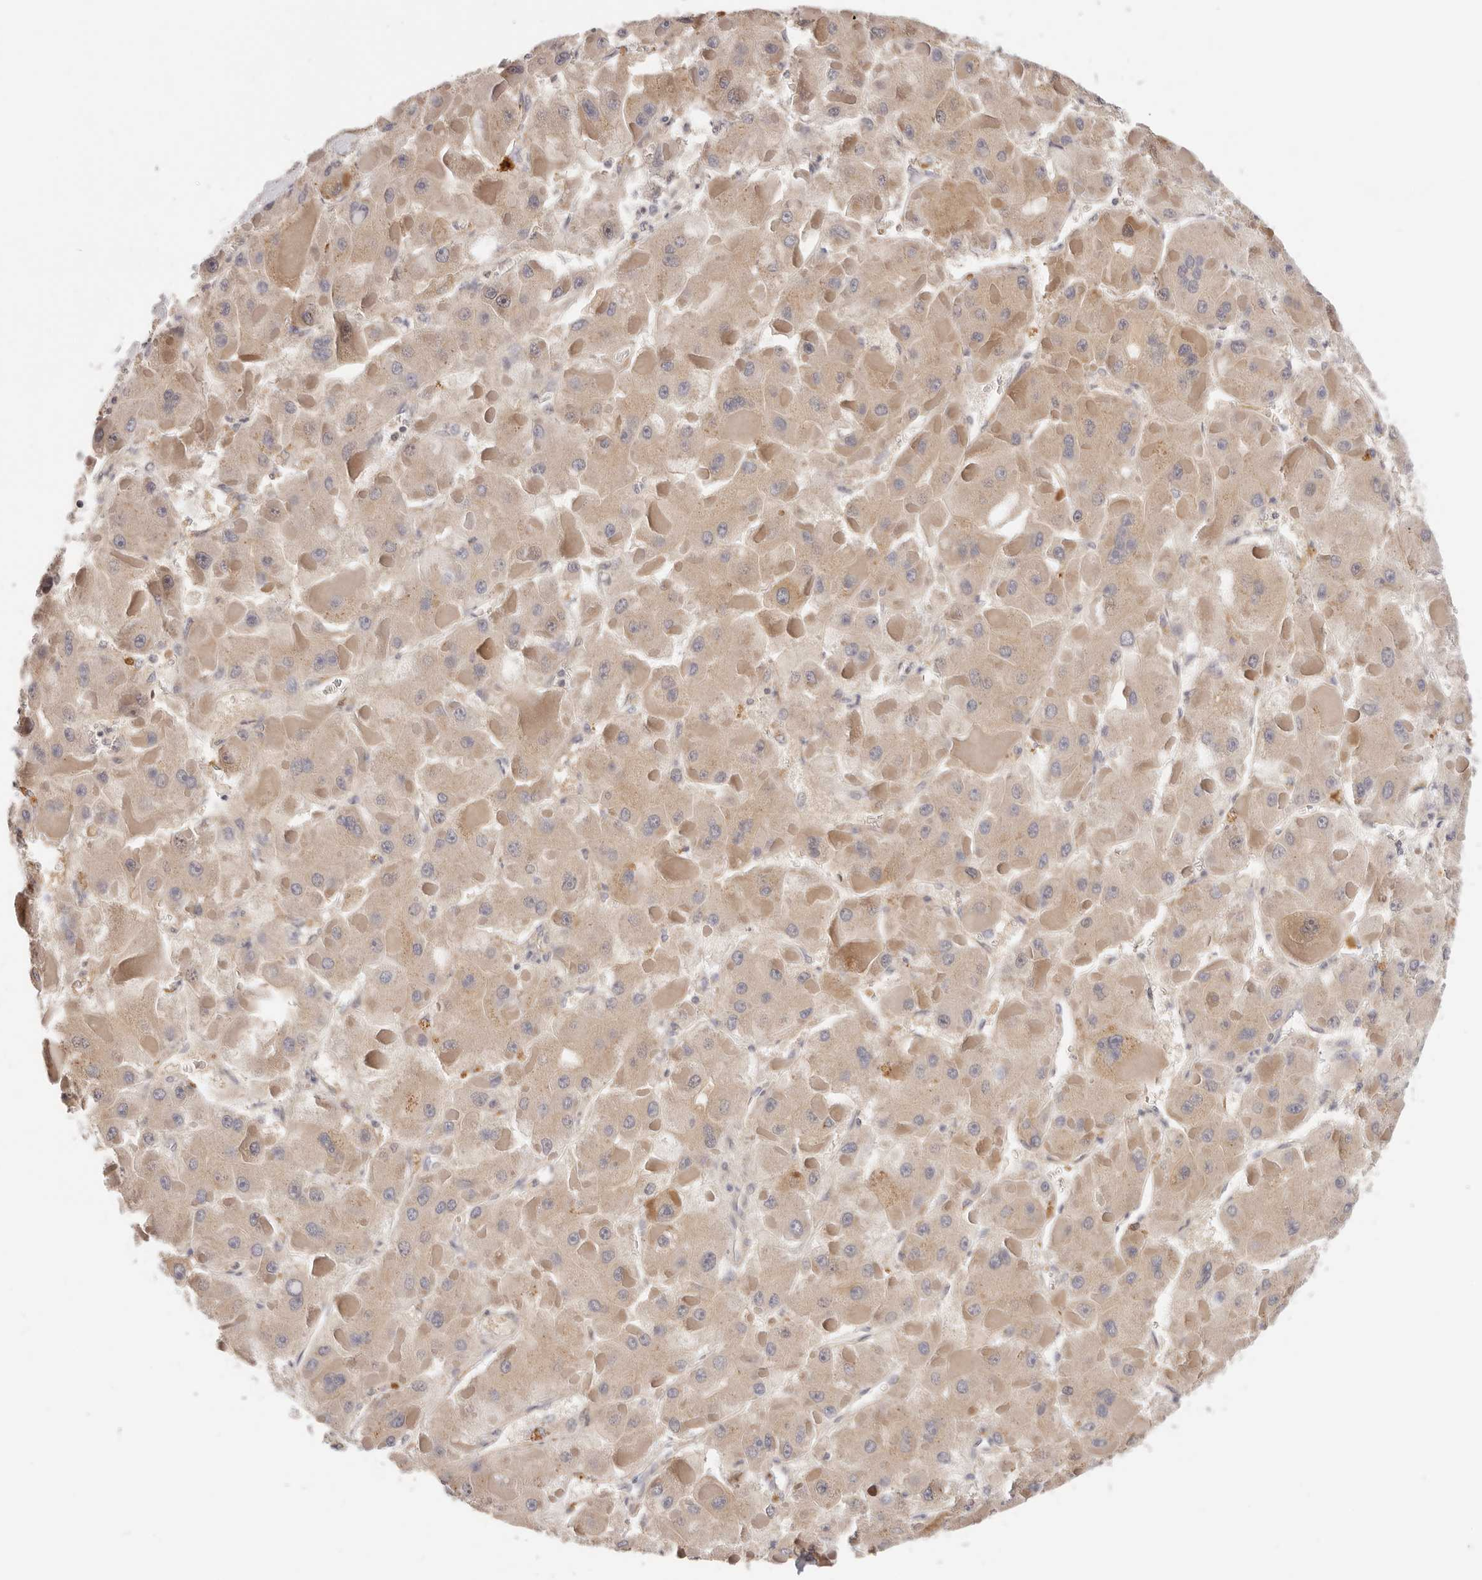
{"staining": {"intensity": "weak", "quantity": ">75%", "location": "cytoplasmic/membranous"}, "tissue": "liver cancer", "cell_type": "Tumor cells", "image_type": "cancer", "snomed": [{"axis": "morphology", "description": "Carcinoma, Hepatocellular, NOS"}, {"axis": "topography", "description": "Liver"}], "caption": "IHC micrograph of neoplastic tissue: liver cancer stained using immunohistochemistry (IHC) demonstrates low levels of weak protein expression localized specifically in the cytoplasmic/membranous of tumor cells, appearing as a cytoplasmic/membranous brown color.", "gene": "GGPS1", "patient": {"sex": "female", "age": 73}}